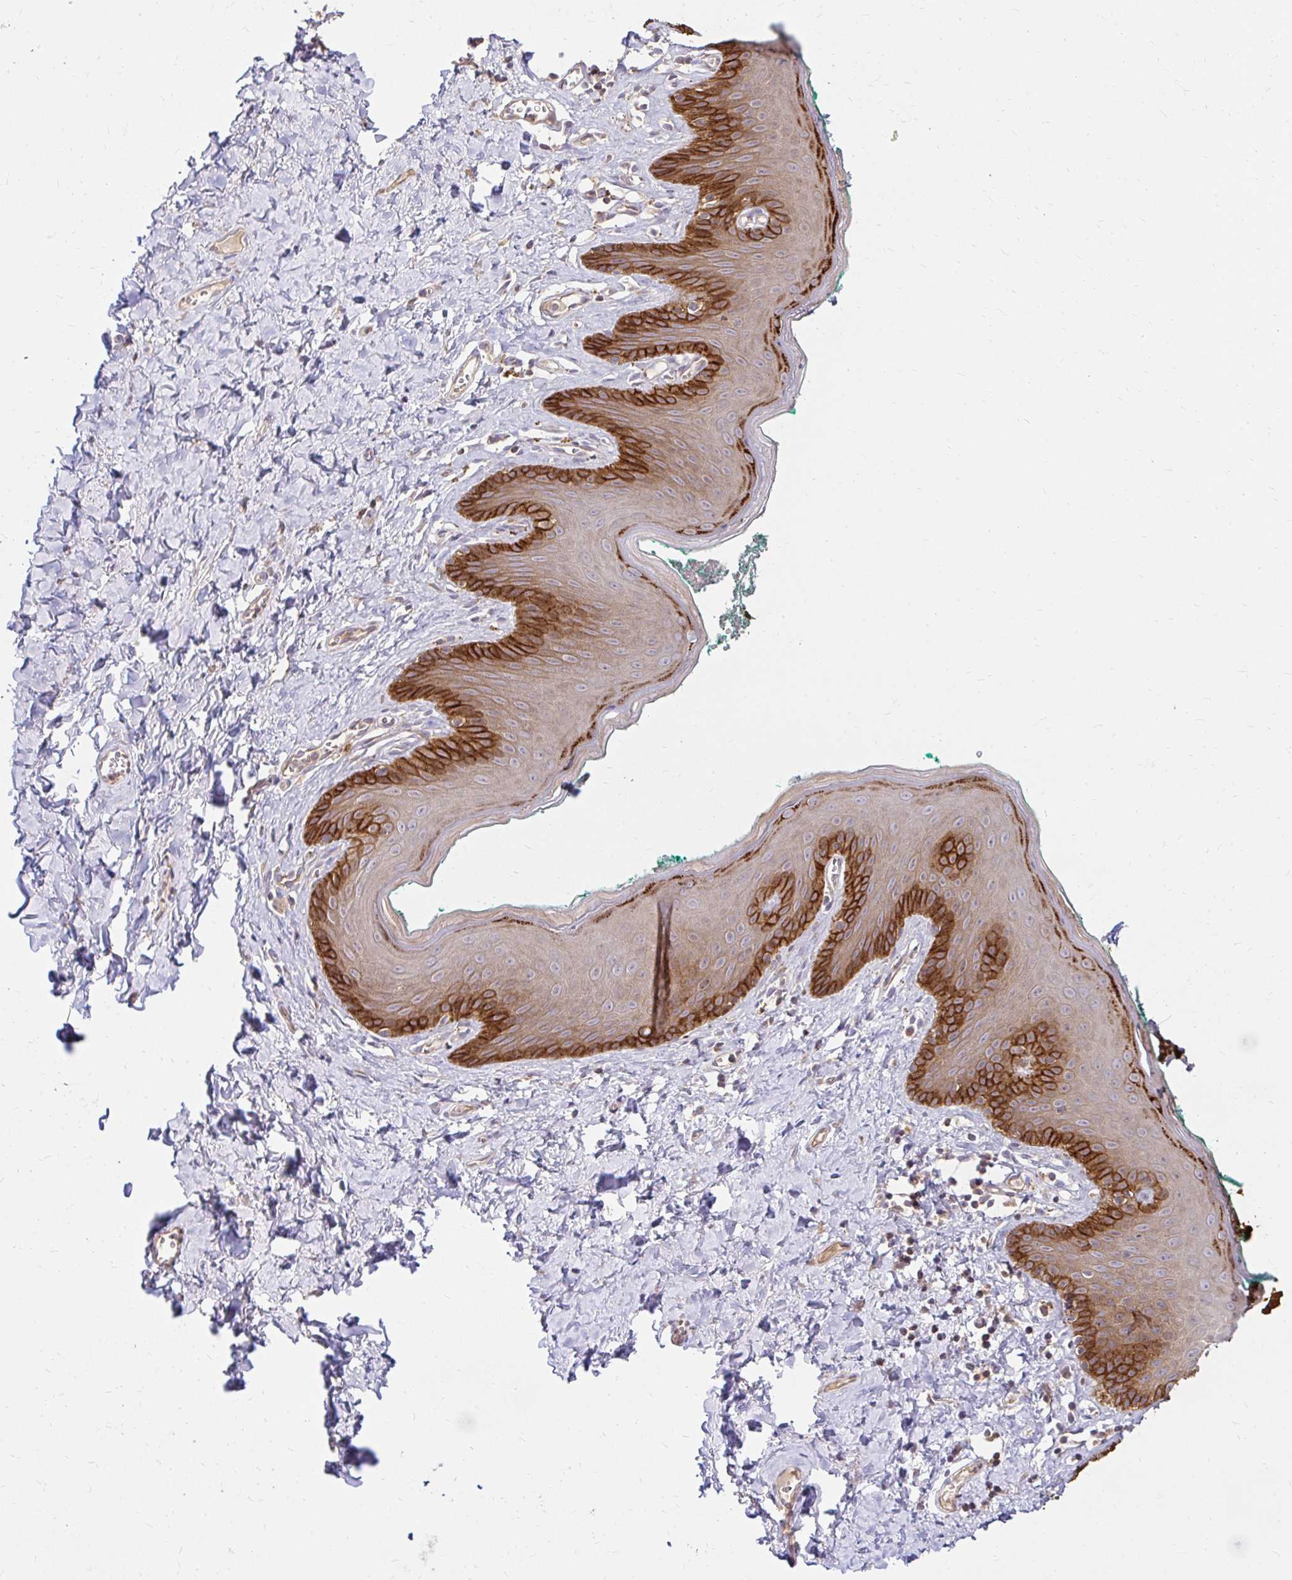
{"staining": {"intensity": "strong", "quantity": "<25%", "location": "cytoplasmic/membranous"}, "tissue": "skin", "cell_type": "Epidermal cells", "image_type": "normal", "snomed": [{"axis": "morphology", "description": "Normal tissue, NOS"}, {"axis": "topography", "description": "Vulva"}, {"axis": "topography", "description": "Peripheral nerve tissue"}], "caption": "High-power microscopy captured an immunohistochemistry micrograph of normal skin, revealing strong cytoplasmic/membranous staining in about <25% of epidermal cells.", "gene": "ITGA2", "patient": {"sex": "female", "age": 66}}